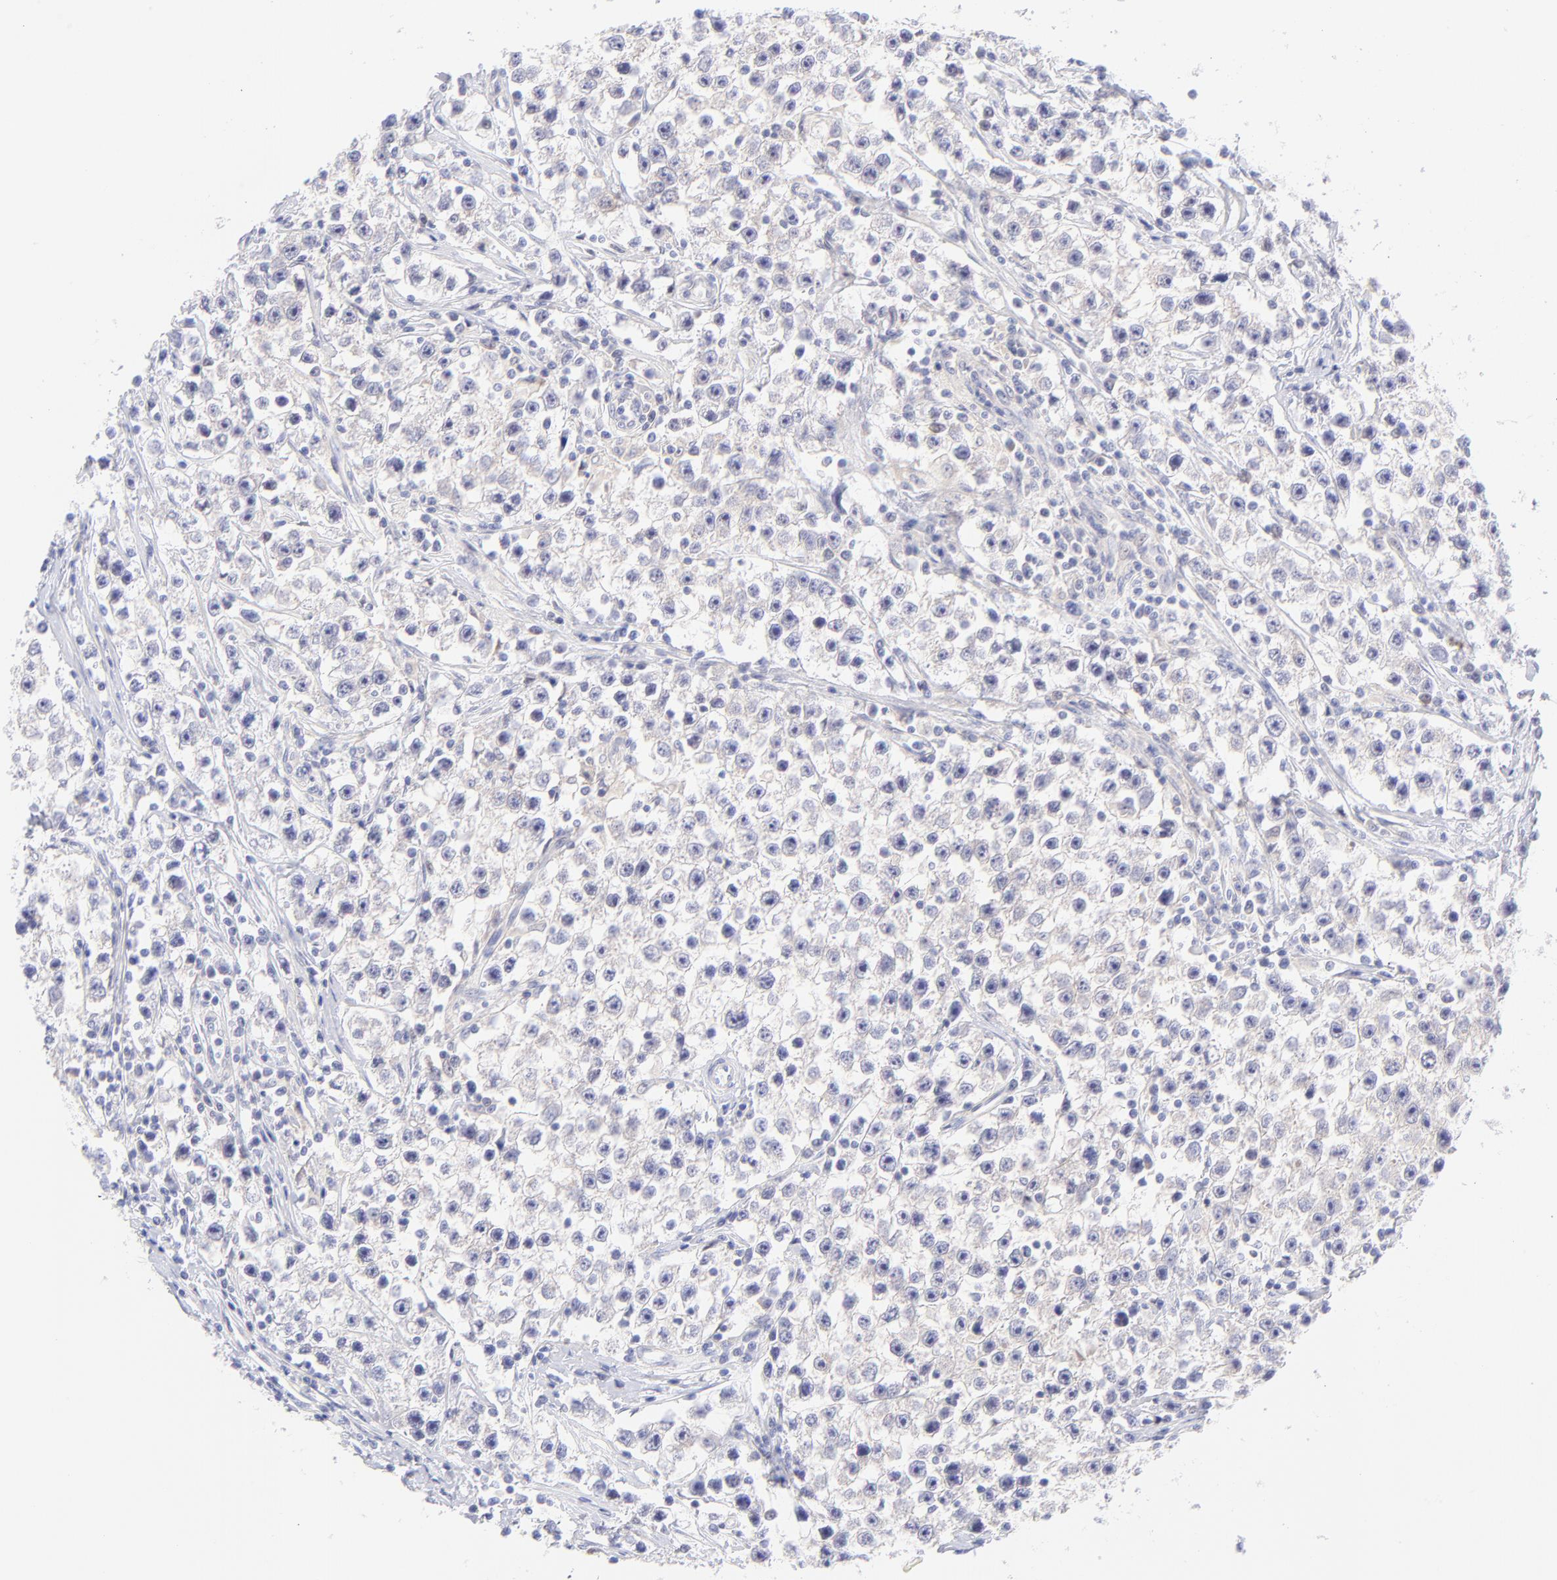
{"staining": {"intensity": "negative", "quantity": "none", "location": "none"}, "tissue": "testis cancer", "cell_type": "Tumor cells", "image_type": "cancer", "snomed": [{"axis": "morphology", "description": "Seminoma, NOS"}, {"axis": "topography", "description": "Testis"}], "caption": "Photomicrograph shows no protein expression in tumor cells of testis seminoma tissue.", "gene": "PBDC1", "patient": {"sex": "male", "age": 35}}